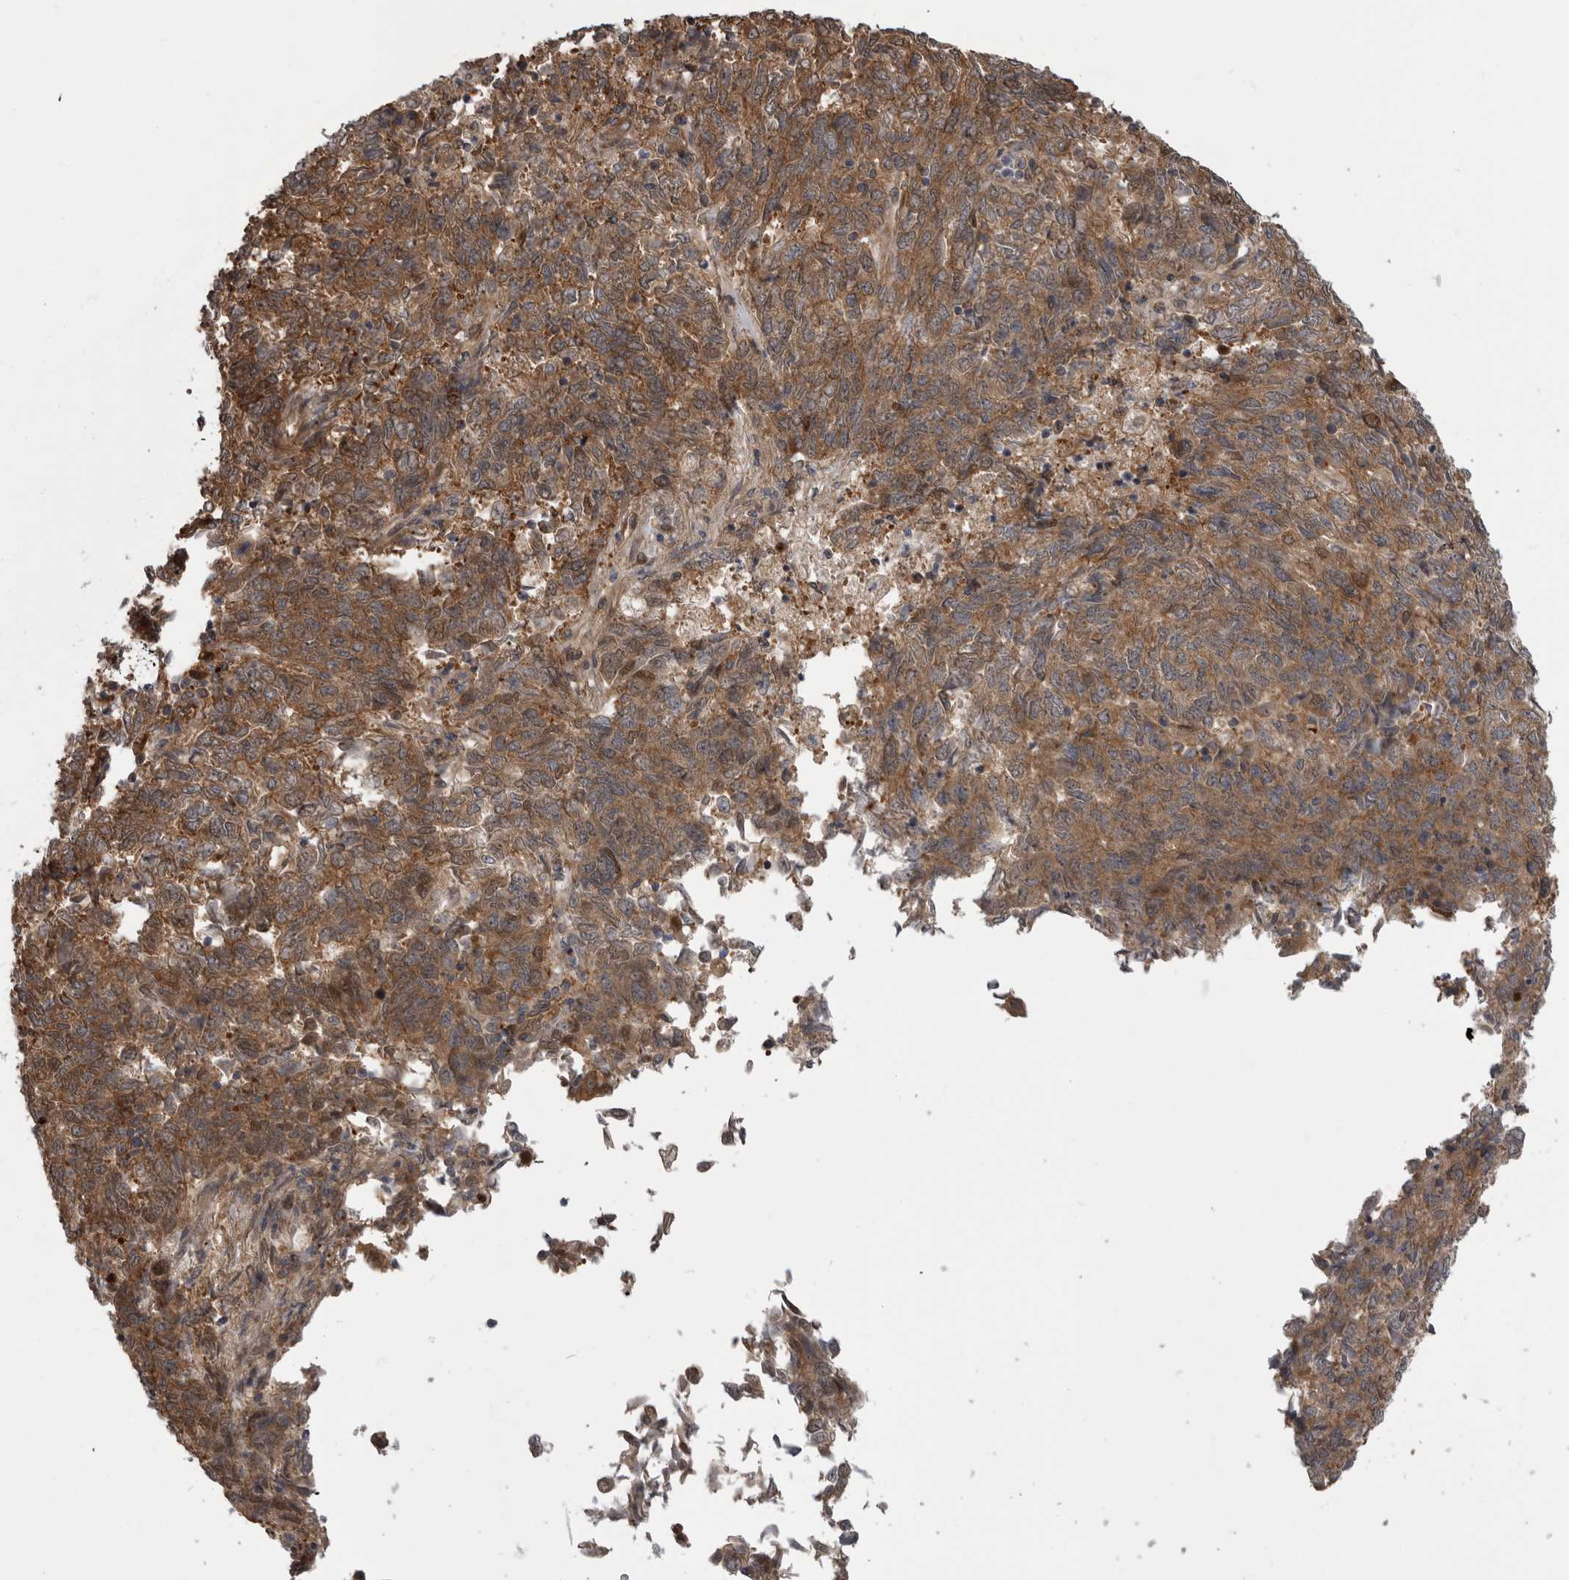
{"staining": {"intensity": "moderate", "quantity": ">75%", "location": "cytoplasmic/membranous,nuclear"}, "tissue": "endometrial cancer", "cell_type": "Tumor cells", "image_type": "cancer", "snomed": [{"axis": "morphology", "description": "Adenocarcinoma, NOS"}, {"axis": "topography", "description": "Endometrium"}], "caption": "A histopathology image of adenocarcinoma (endometrial) stained for a protein exhibits moderate cytoplasmic/membranous and nuclear brown staining in tumor cells.", "gene": "RAB3GAP2", "patient": {"sex": "female", "age": 80}}